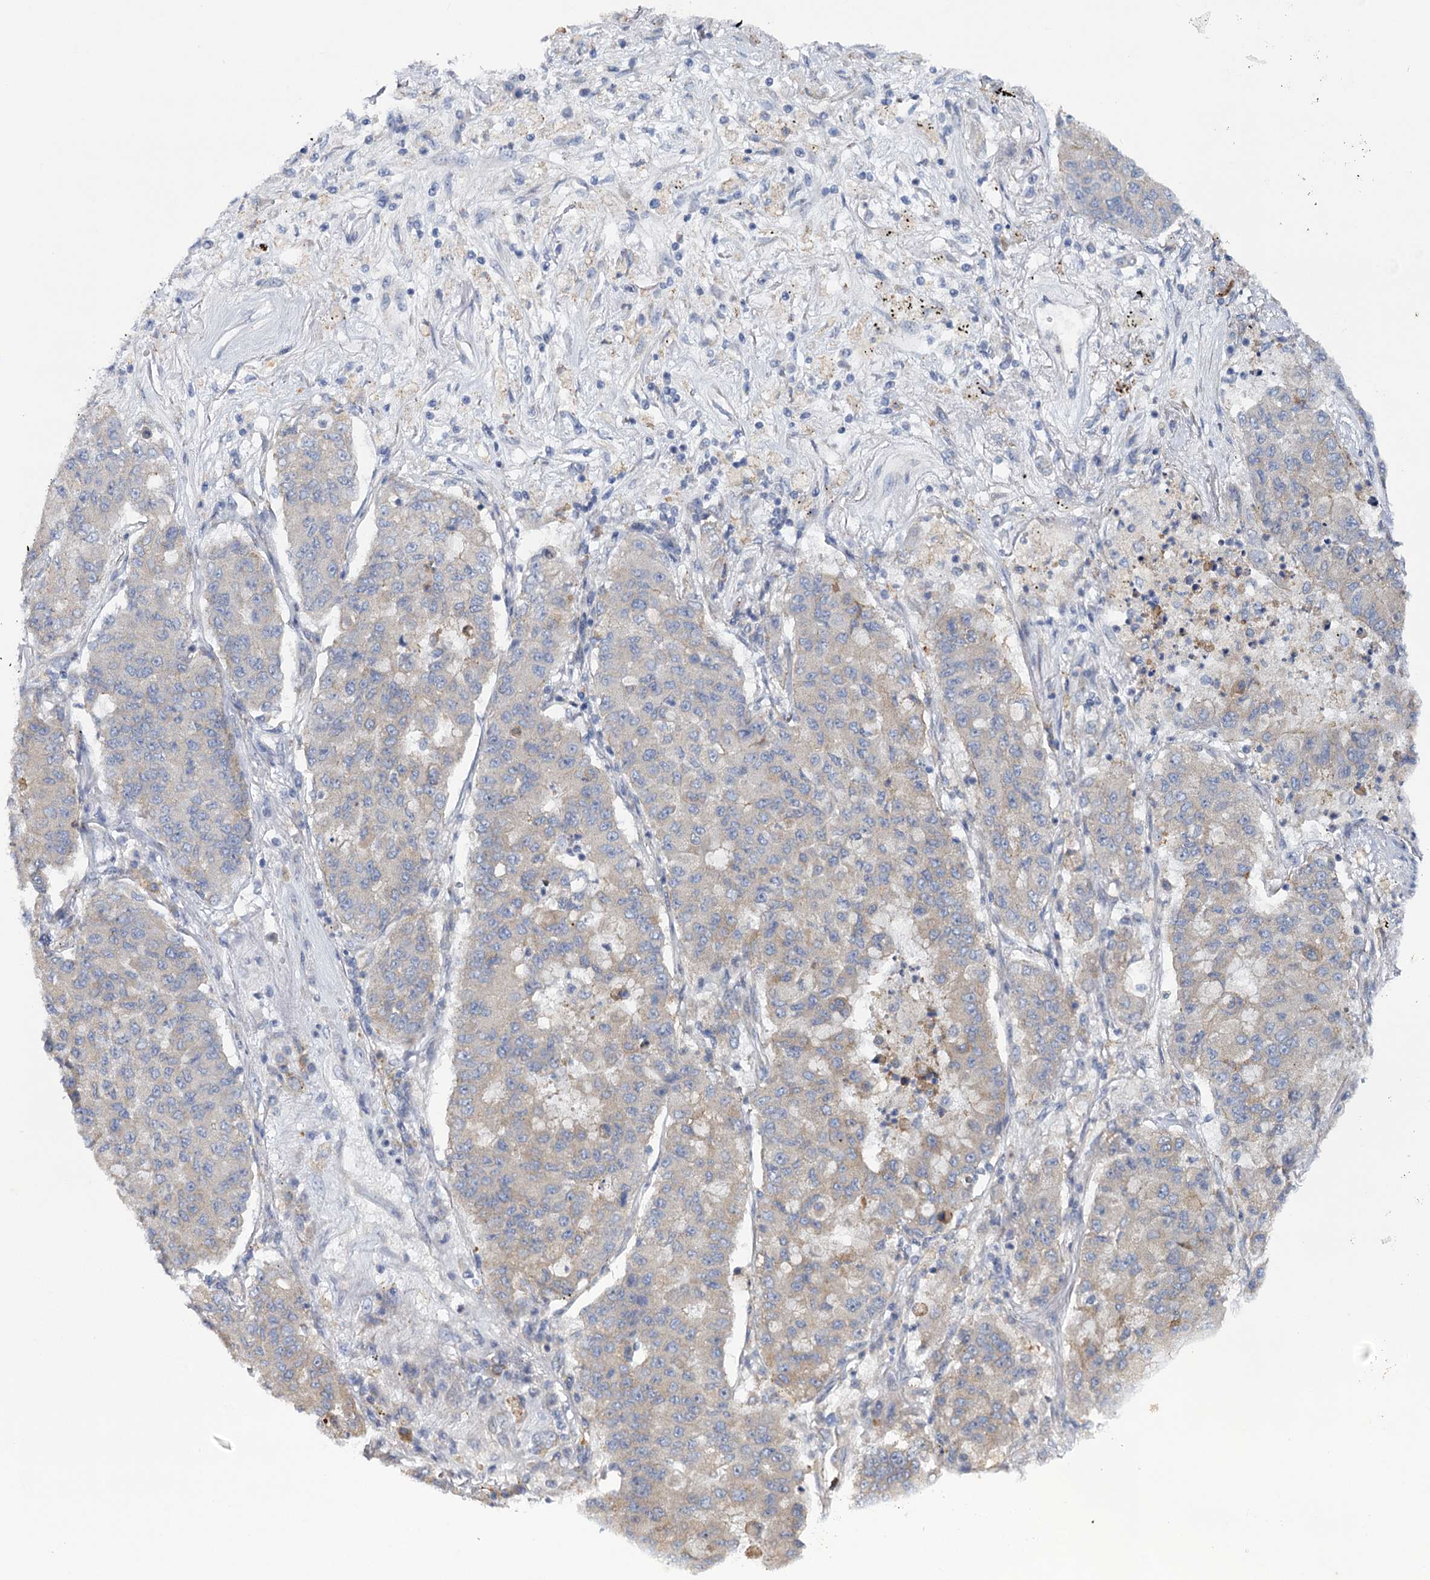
{"staining": {"intensity": "negative", "quantity": "none", "location": "none"}, "tissue": "lung cancer", "cell_type": "Tumor cells", "image_type": "cancer", "snomed": [{"axis": "morphology", "description": "Squamous cell carcinoma, NOS"}, {"axis": "topography", "description": "Lung"}], "caption": "This is an immunohistochemistry (IHC) micrograph of human squamous cell carcinoma (lung). There is no positivity in tumor cells.", "gene": "MBLAC2", "patient": {"sex": "male", "age": 74}}